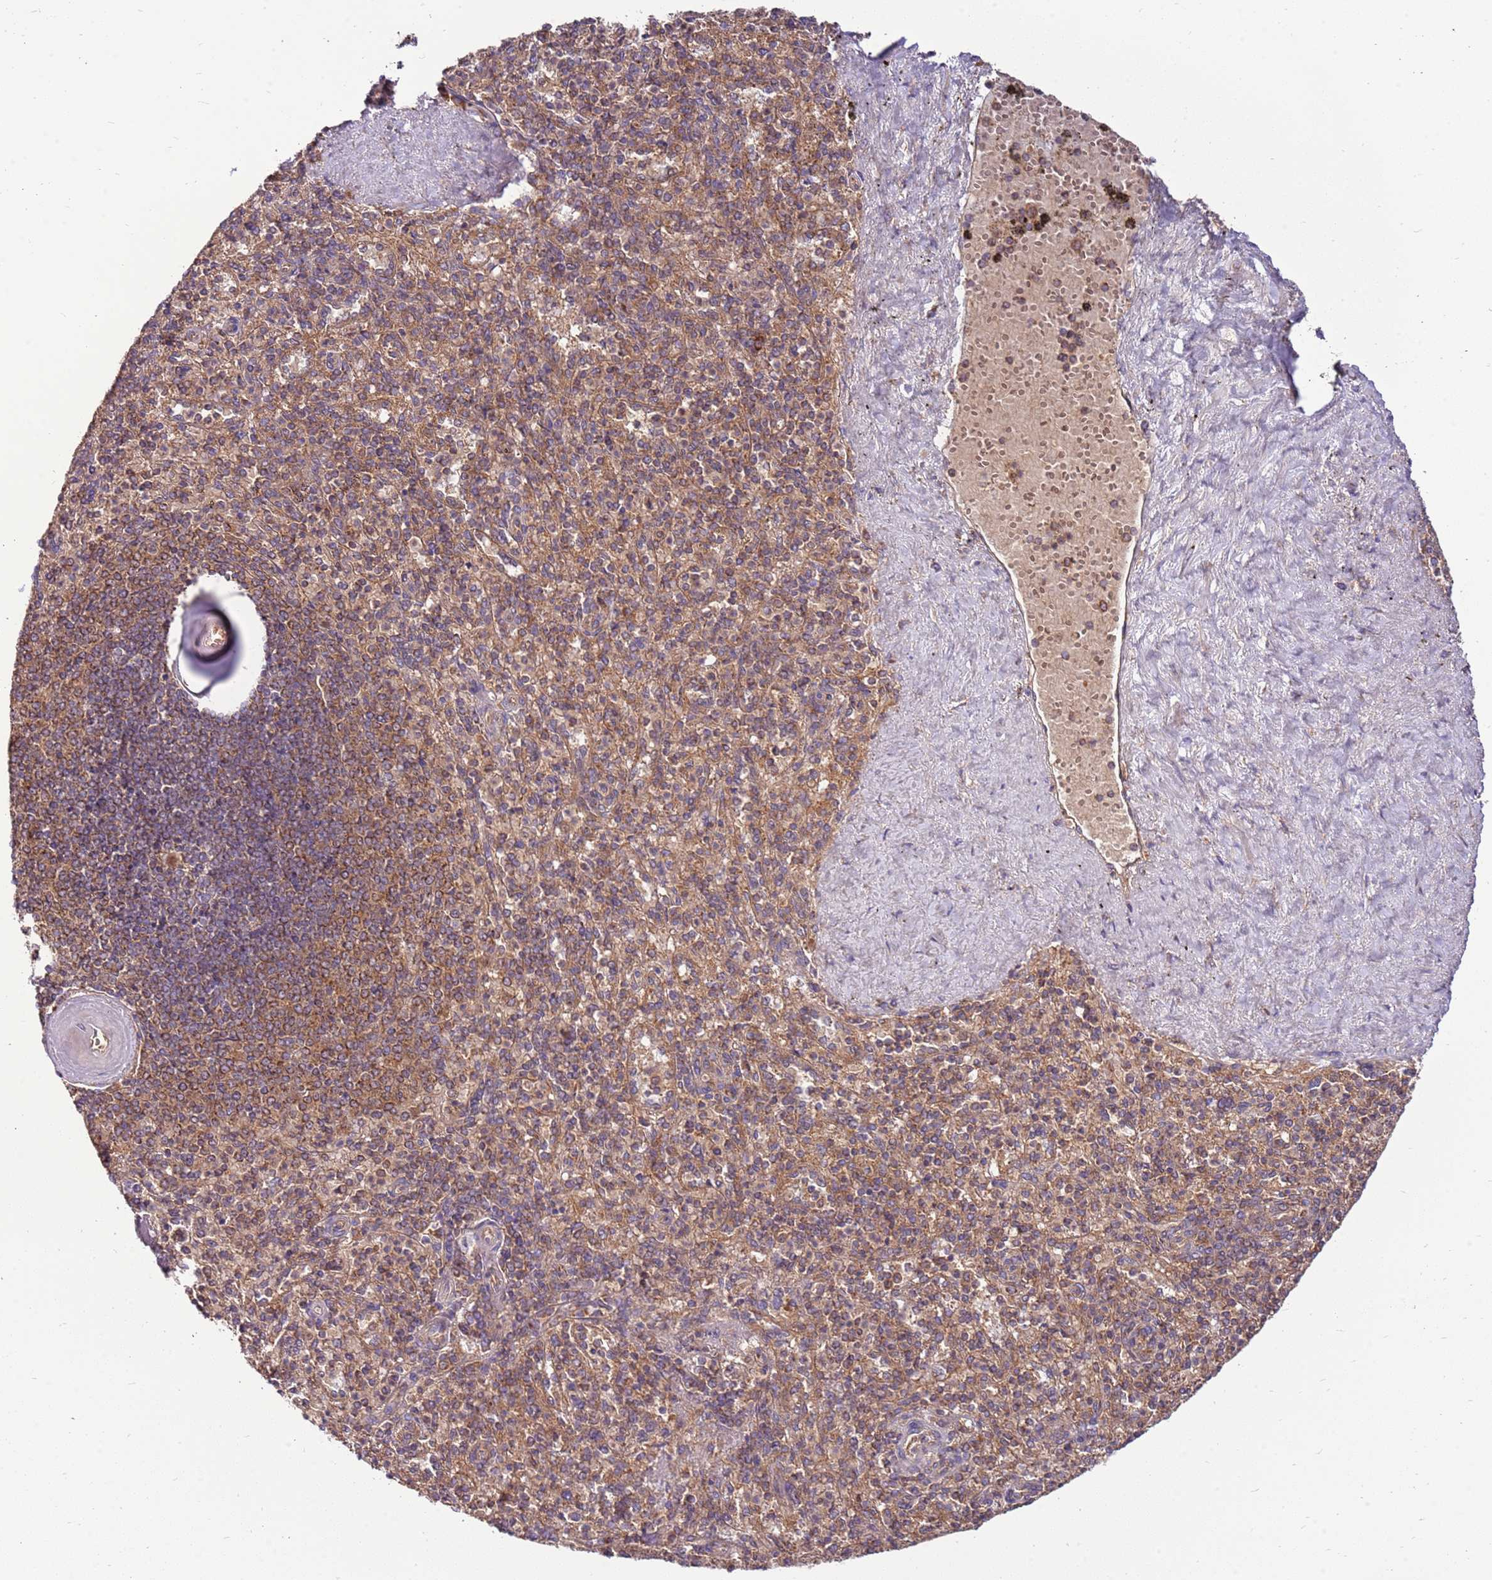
{"staining": {"intensity": "moderate", "quantity": "<25%", "location": "cytoplasmic/membranous"}, "tissue": "spleen", "cell_type": "Cells in red pulp", "image_type": "normal", "snomed": [{"axis": "morphology", "description": "Normal tissue, NOS"}, {"axis": "topography", "description": "Spleen"}], "caption": "Protein expression analysis of normal human spleen reveals moderate cytoplasmic/membranous expression in about <25% of cells in red pulp.", "gene": "SLC44A5", "patient": {"sex": "male", "age": 82}}